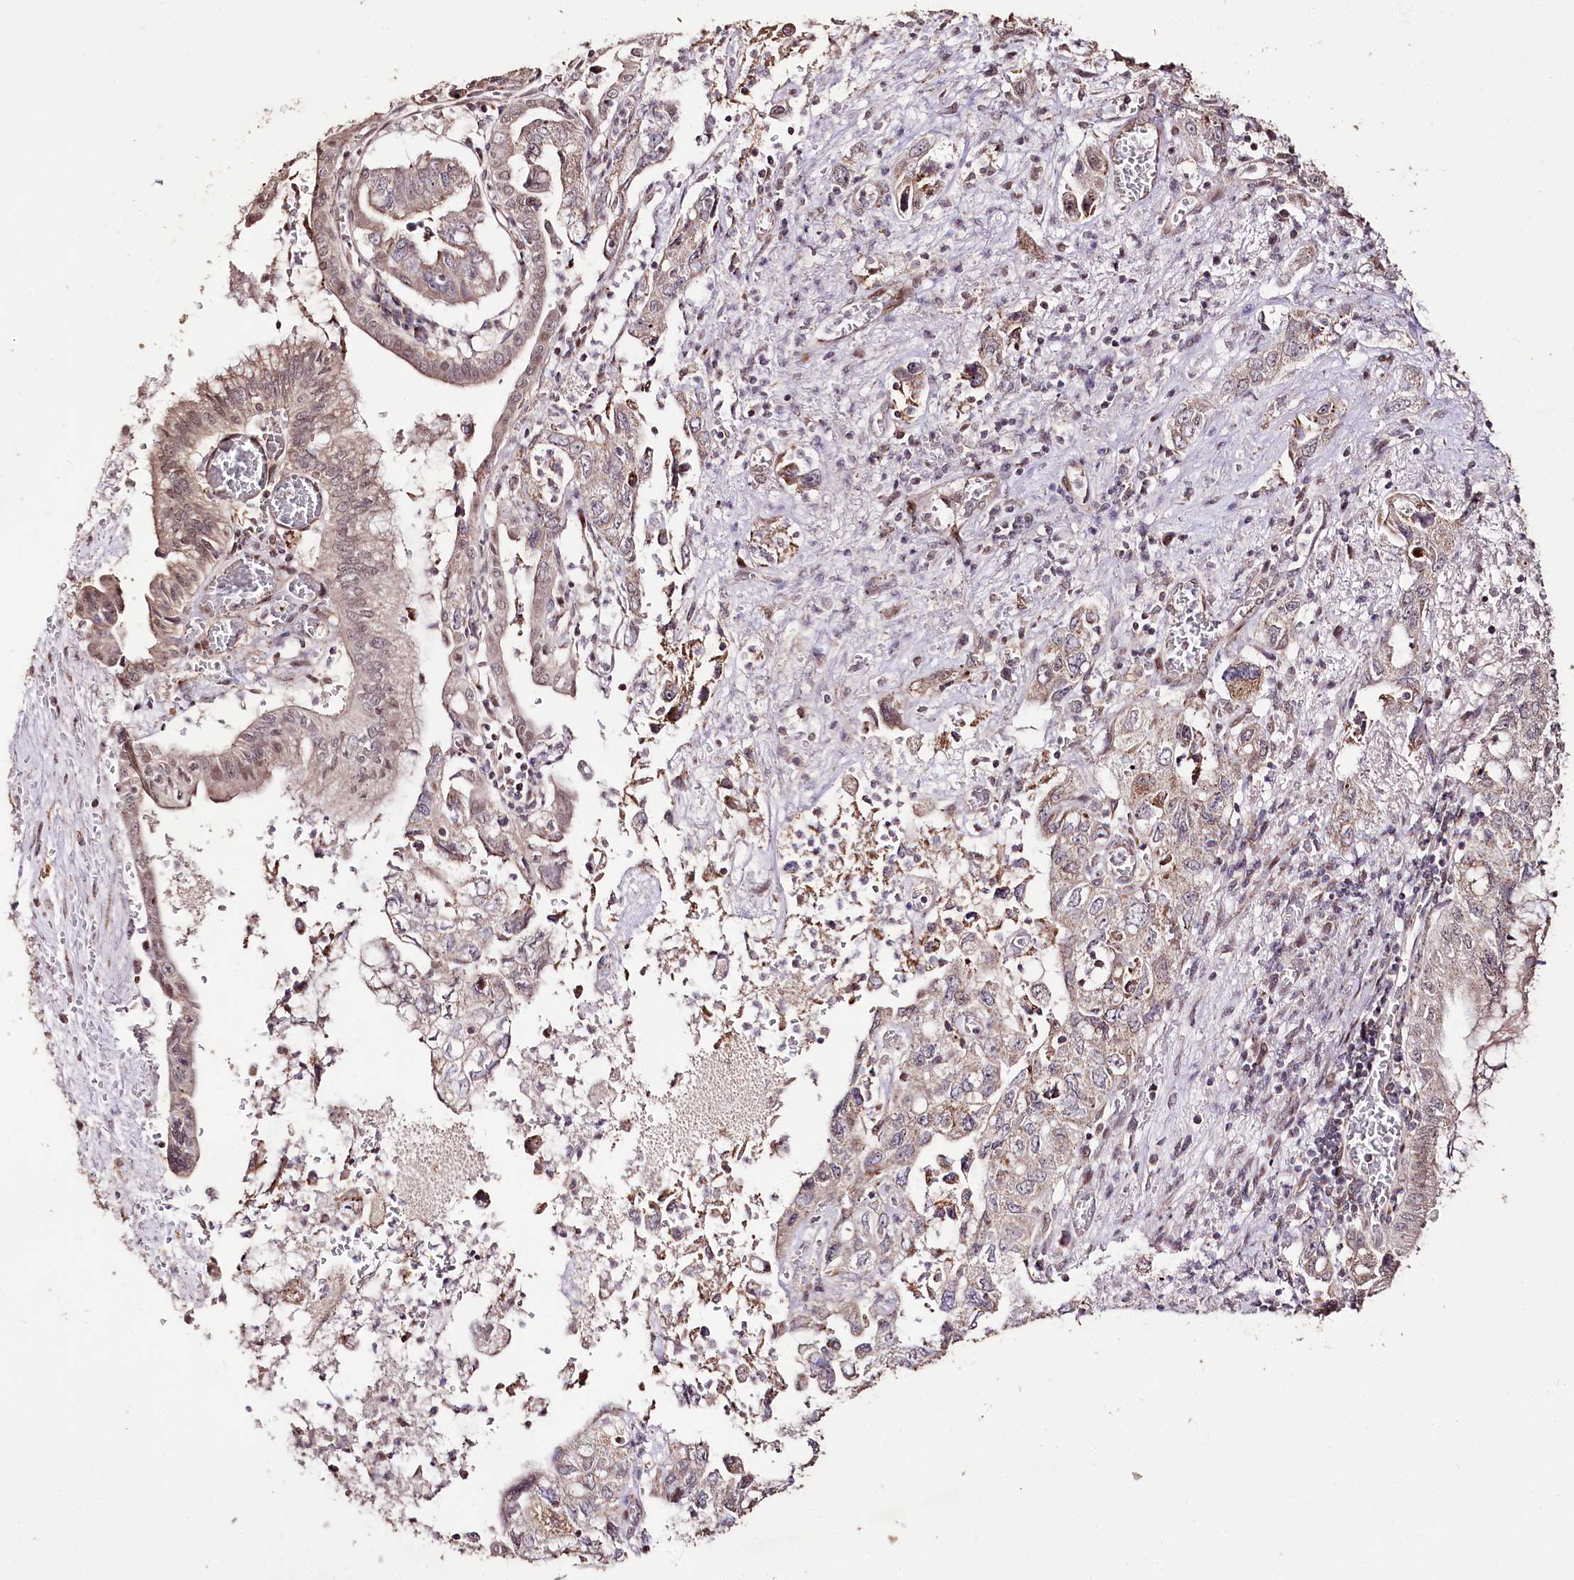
{"staining": {"intensity": "weak", "quantity": "25%-75%", "location": "cytoplasmic/membranous"}, "tissue": "pancreatic cancer", "cell_type": "Tumor cells", "image_type": "cancer", "snomed": [{"axis": "morphology", "description": "Adenocarcinoma, NOS"}, {"axis": "topography", "description": "Pancreas"}], "caption": "Immunohistochemical staining of pancreatic cancer (adenocarcinoma) exhibits weak cytoplasmic/membranous protein expression in about 25%-75% of tumor cells. The staining was performed using DAB to visualize the protein expression in brown, while the nuclei were stained in blue with hematoxylin (Magnification: 20x).", "gene": "CARD19", "patient": {"sex": "female", "age": 73}}